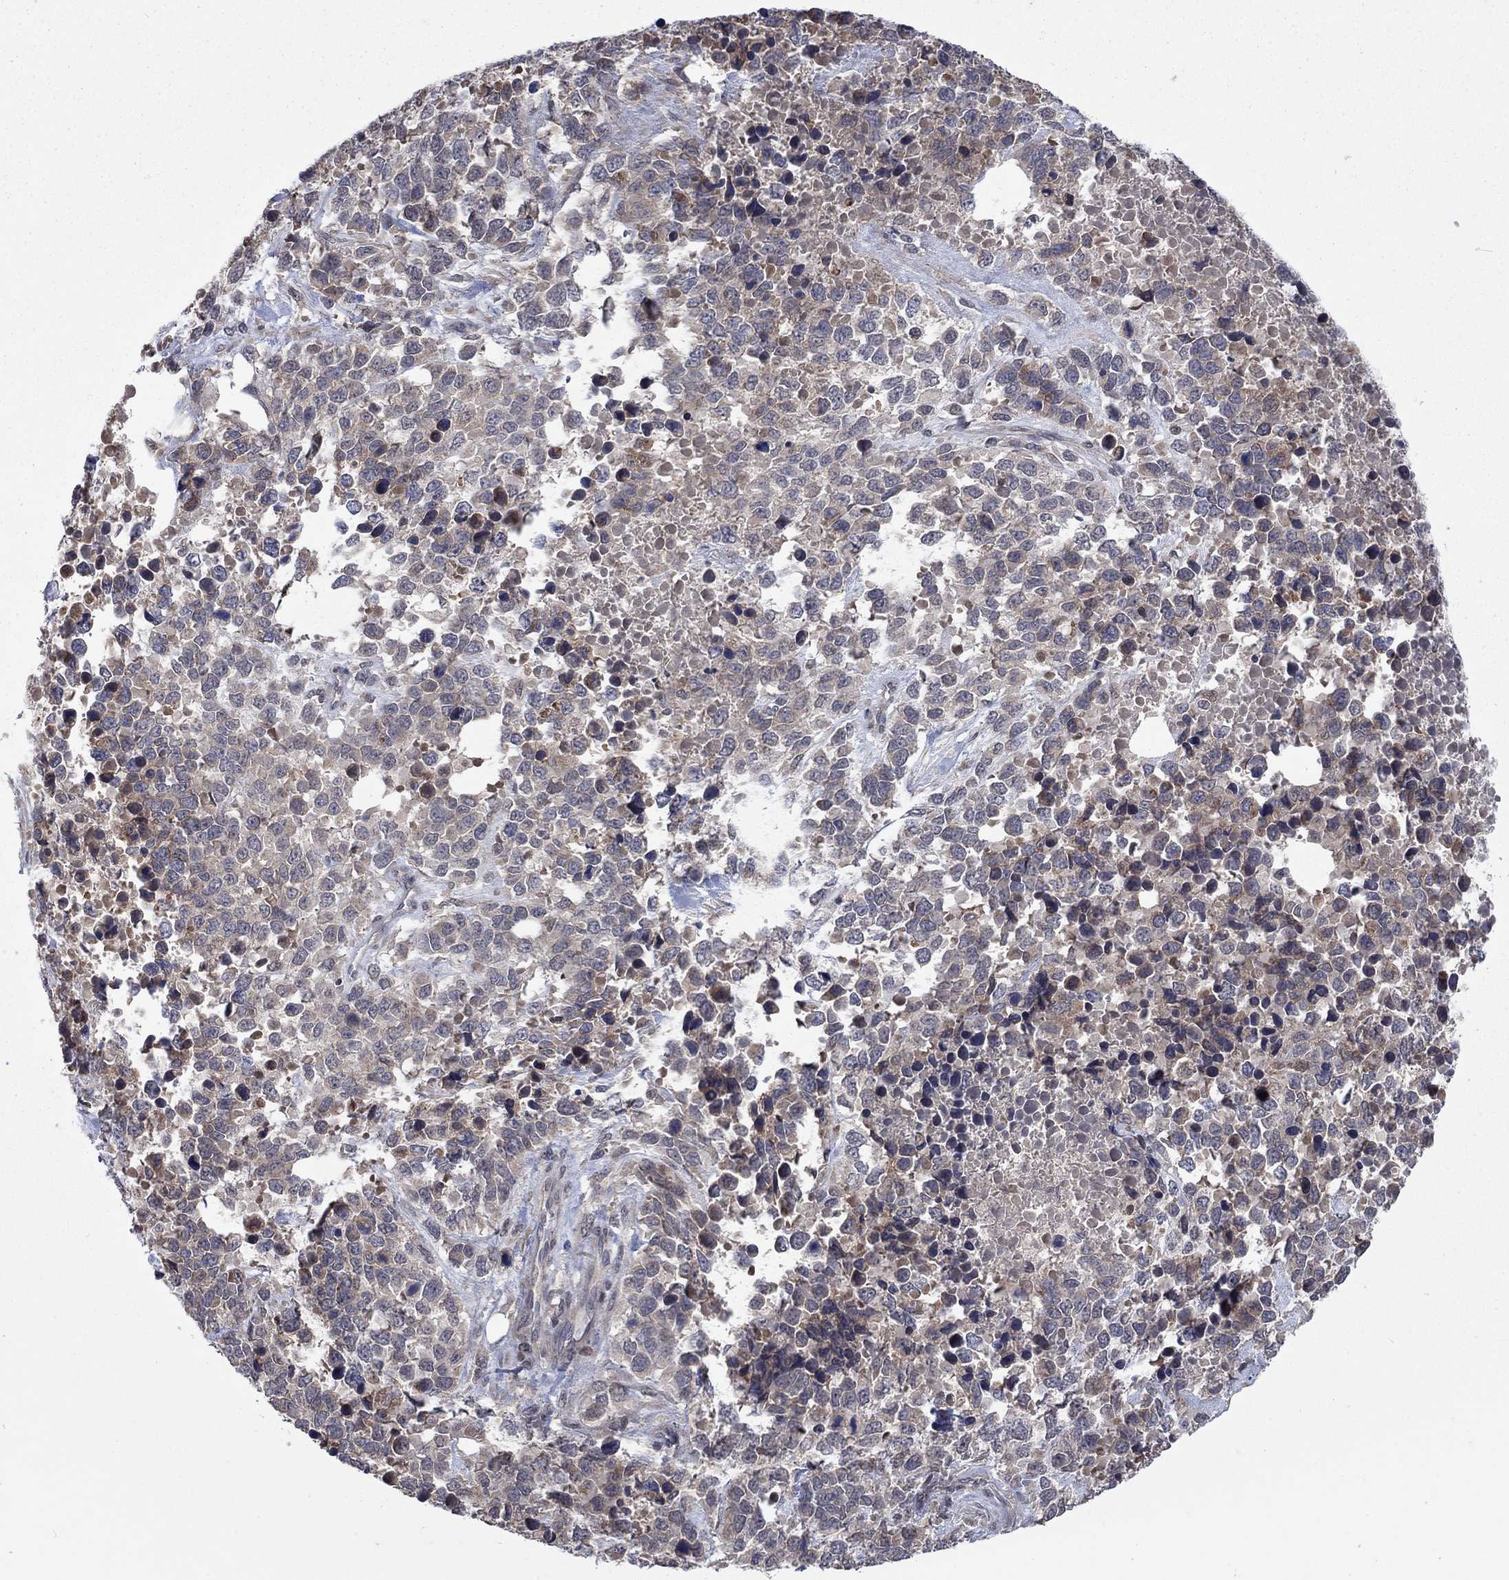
{"staining": {"intensity": "weak", "quantity": "<25%", "location": "cytoplasmic/membranous"}, "tissue": "melanoma", "cell_type": "Tumor cells", "image_type": "cancer", "snomed": [{"axis": "morphology", "description": "Malignant melanoma, Metastatic site"}, {"axis": "topography", "description": "Skin"}], "caption": "A micrograph of melanoma stained for a protein reveals no brown staining in tumor cells.", "gene": "IAH1", "patient": {"sex": "male", "age": 84}}